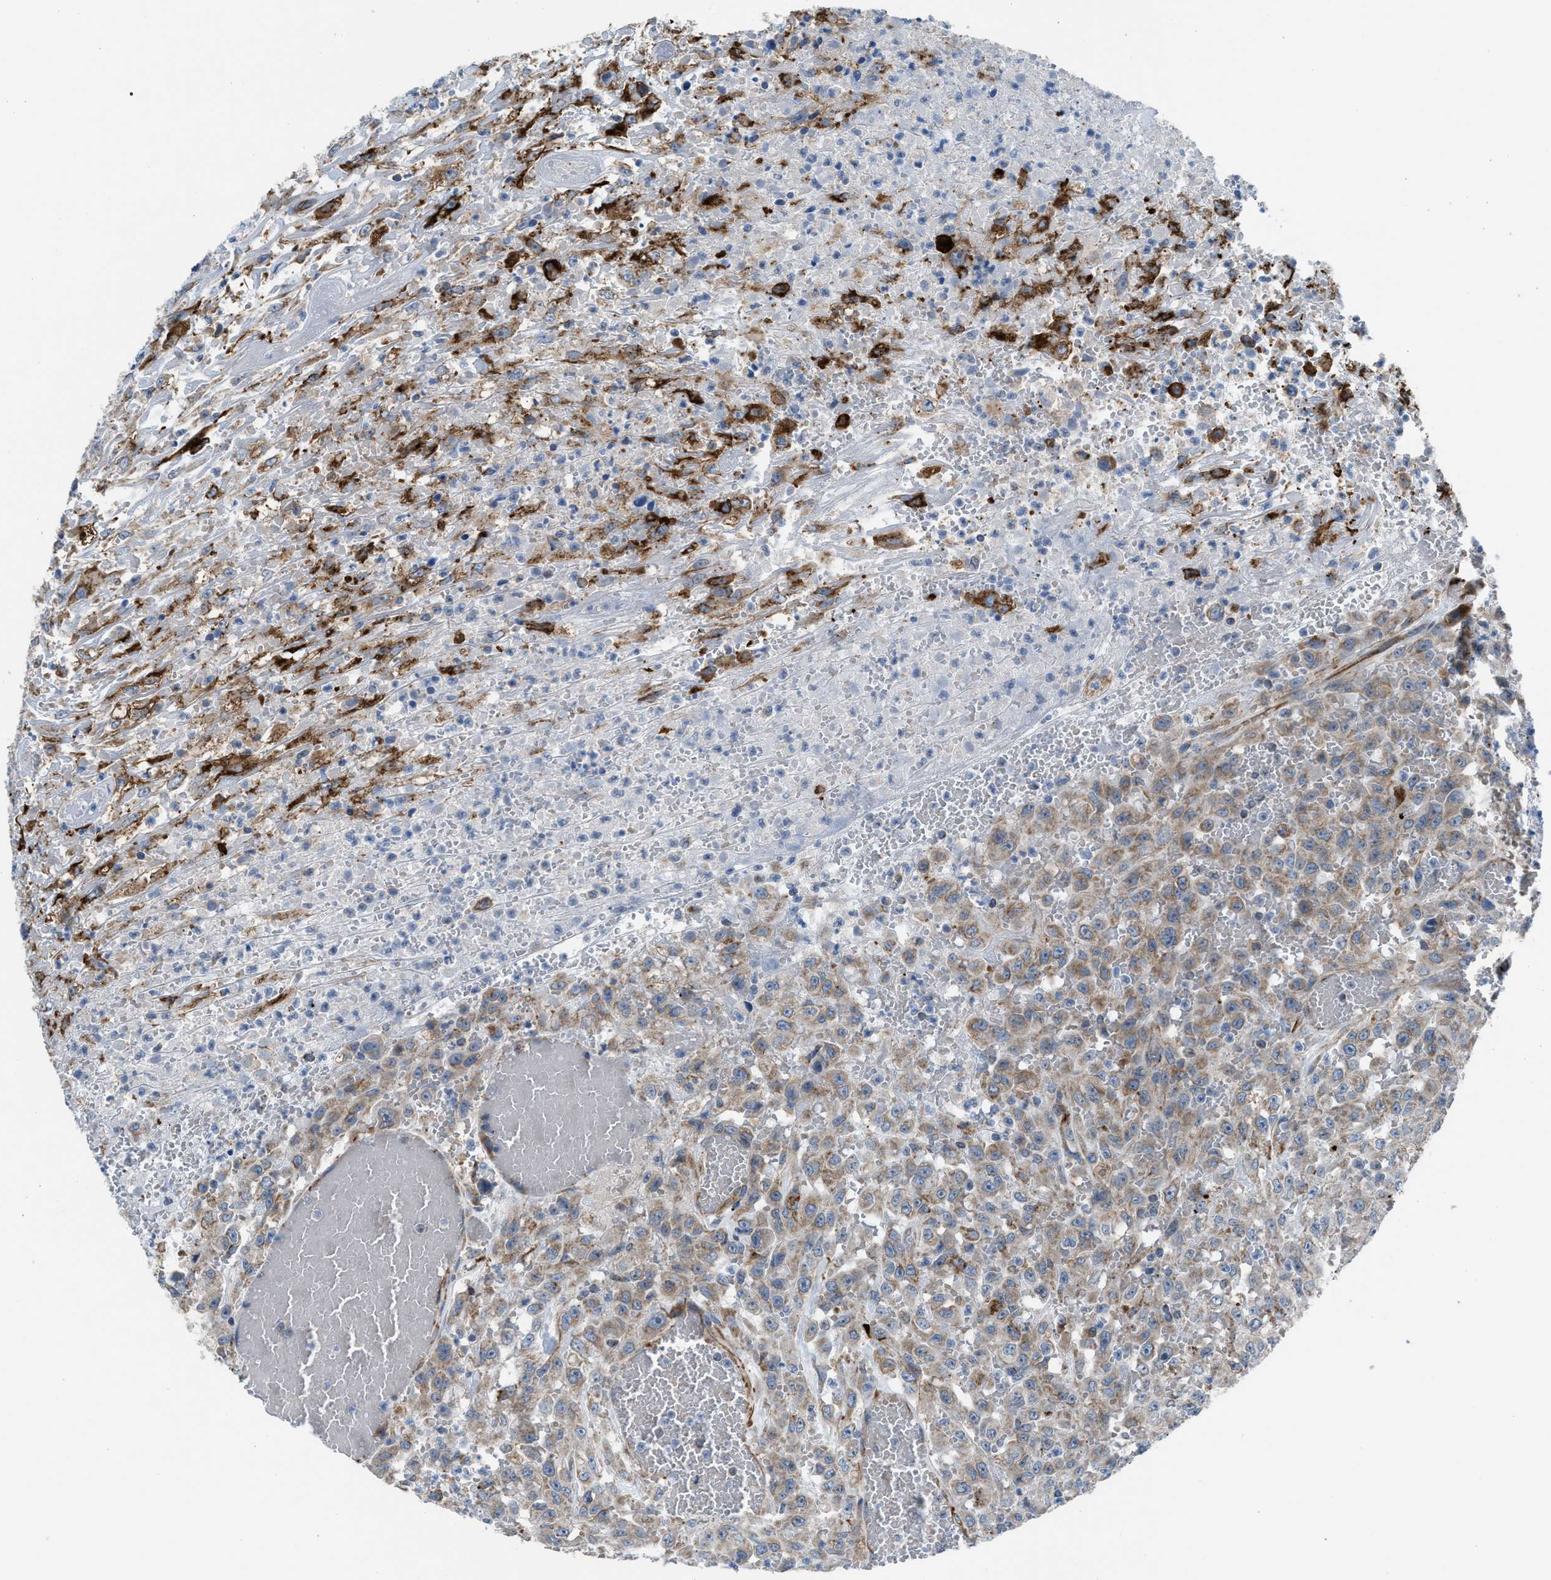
{"staining": {"intensity": "weak", "quantity": ">75%", "location": "cytoplasmic/membranous"}, "tissue": "urothelial cancer", "cell_type": "Tumor cells", "image_type": "cancer", "snomed": [{"axis": "morphology", "description": "Urothelial carcinoma, High grade"}, {"axis": "topography", "description": "Urinary bladder"}], "caption": "A brown stain highlights weak cytoplasmic/membranous positivity of a protein in human urothelial cancer tumor cells.", "gene": "SLC10A3", "patient": {"sex": "male", "age": 46}}